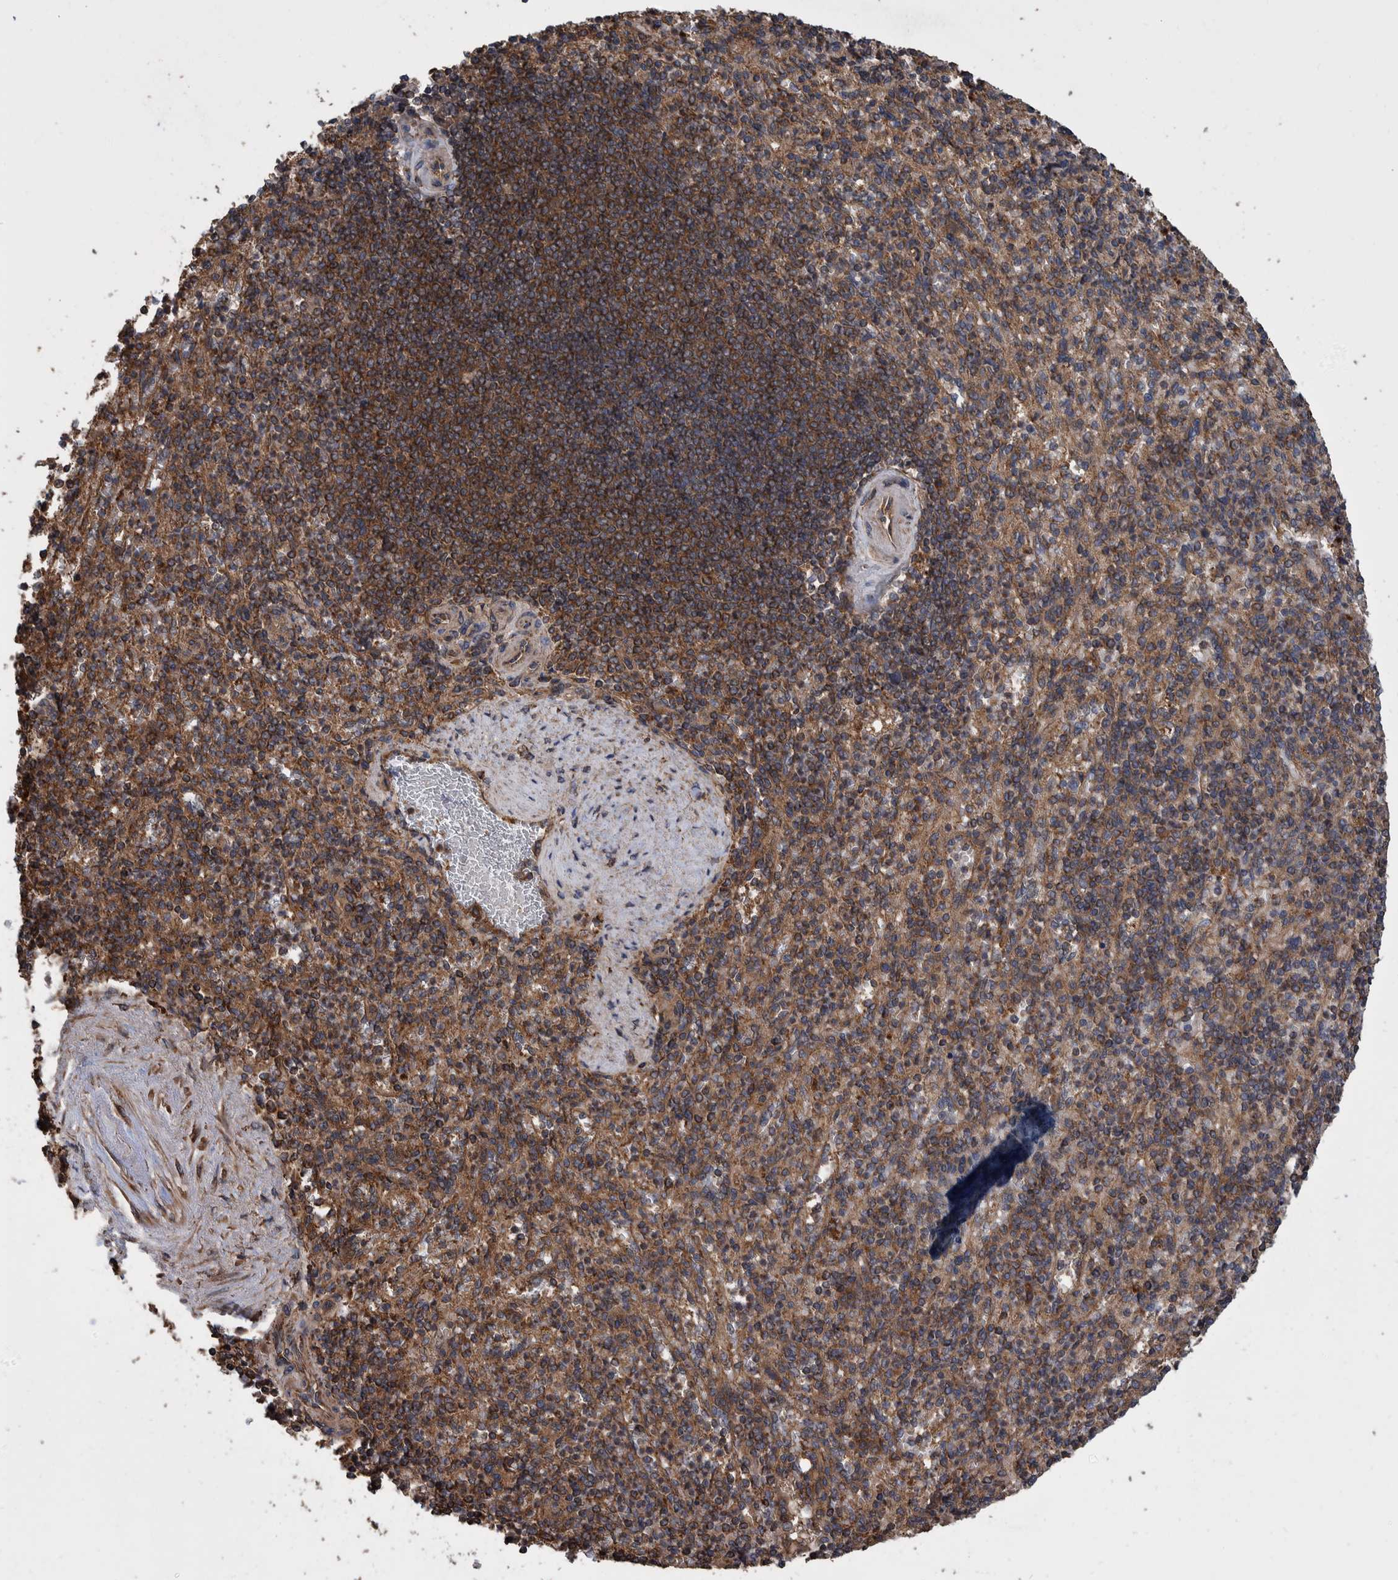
{"staining": {"intensity": "strong", "quantity": ">75%", "location": "cytoplasmic/membranous"}, "tissue": "spleen", "cell_type": "Cells in red pulp", "image_type": "normal", "snomed": [{"axis": "morphology", "description": "Normal tissue, NOS"}, {"axis": "topography", "description": "Spleen"}], "caption": "Immunohistochemistry (IHC) photomicrograph of unremarkable spleen stained for a protein (brown), which reveals high levels of strong cytoplasmic/membranous staining in approximately >75% of cells in red pulp.", "gene": "VBP1", "patient": {"sex": "female", "age": 74}}